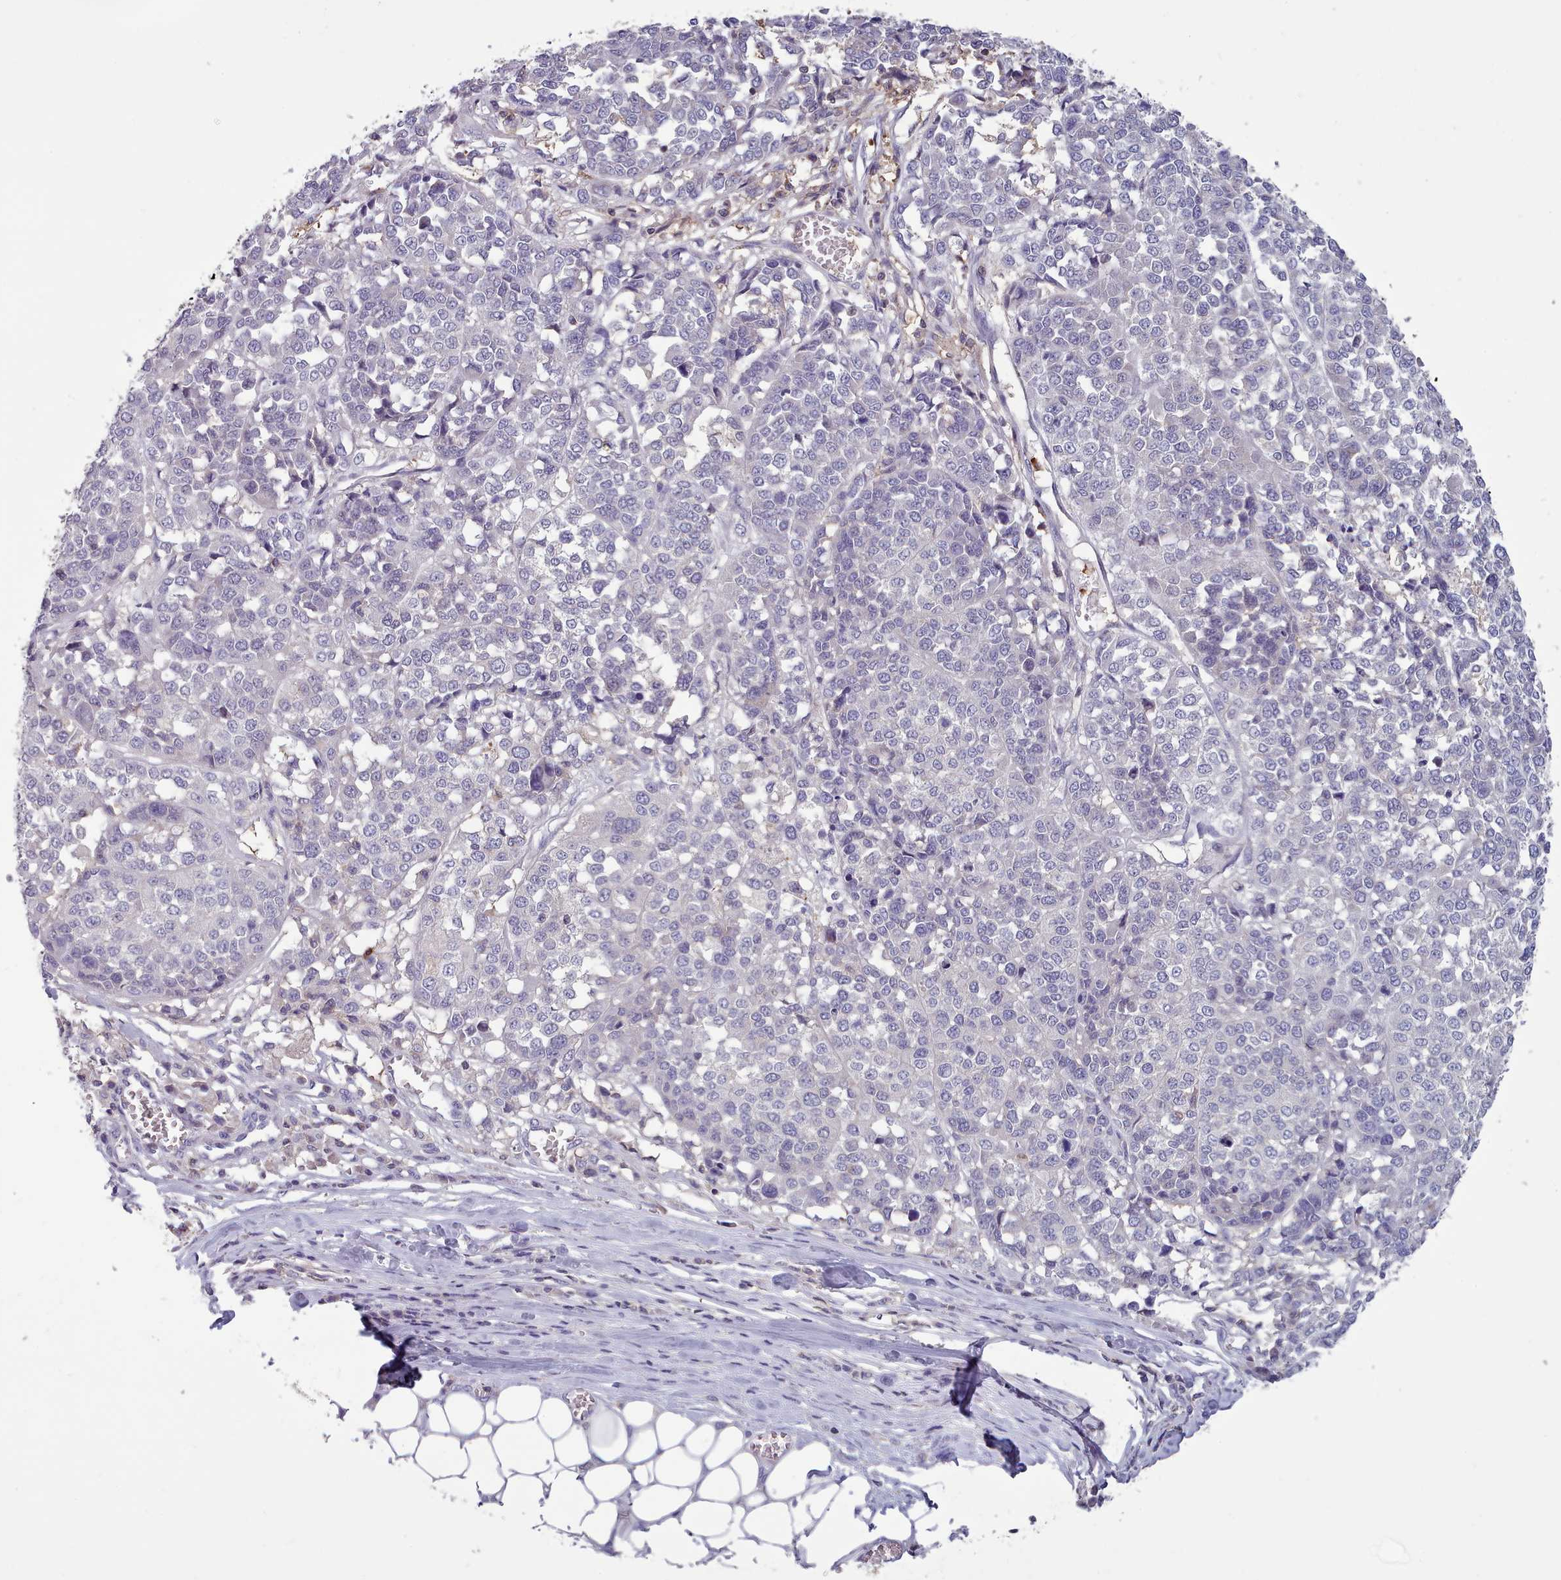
{"staining": {"intensity": "negative", "quantity": "none", "location": "none"}, "tissue": "melanoma", "cell_type": "Tumor cells", "image_type": "cancer", "snomed": [{"axis": "morphology", "description": "Malignant melanoma, Metastatic site"}, {"axis": "topography", "description": "Lymph node"}], "caption": "IHC of melanoma reveals no positivity in tumor cells.", "gene": "RAC2", "patient": {"sex": "male", "age": 44}}